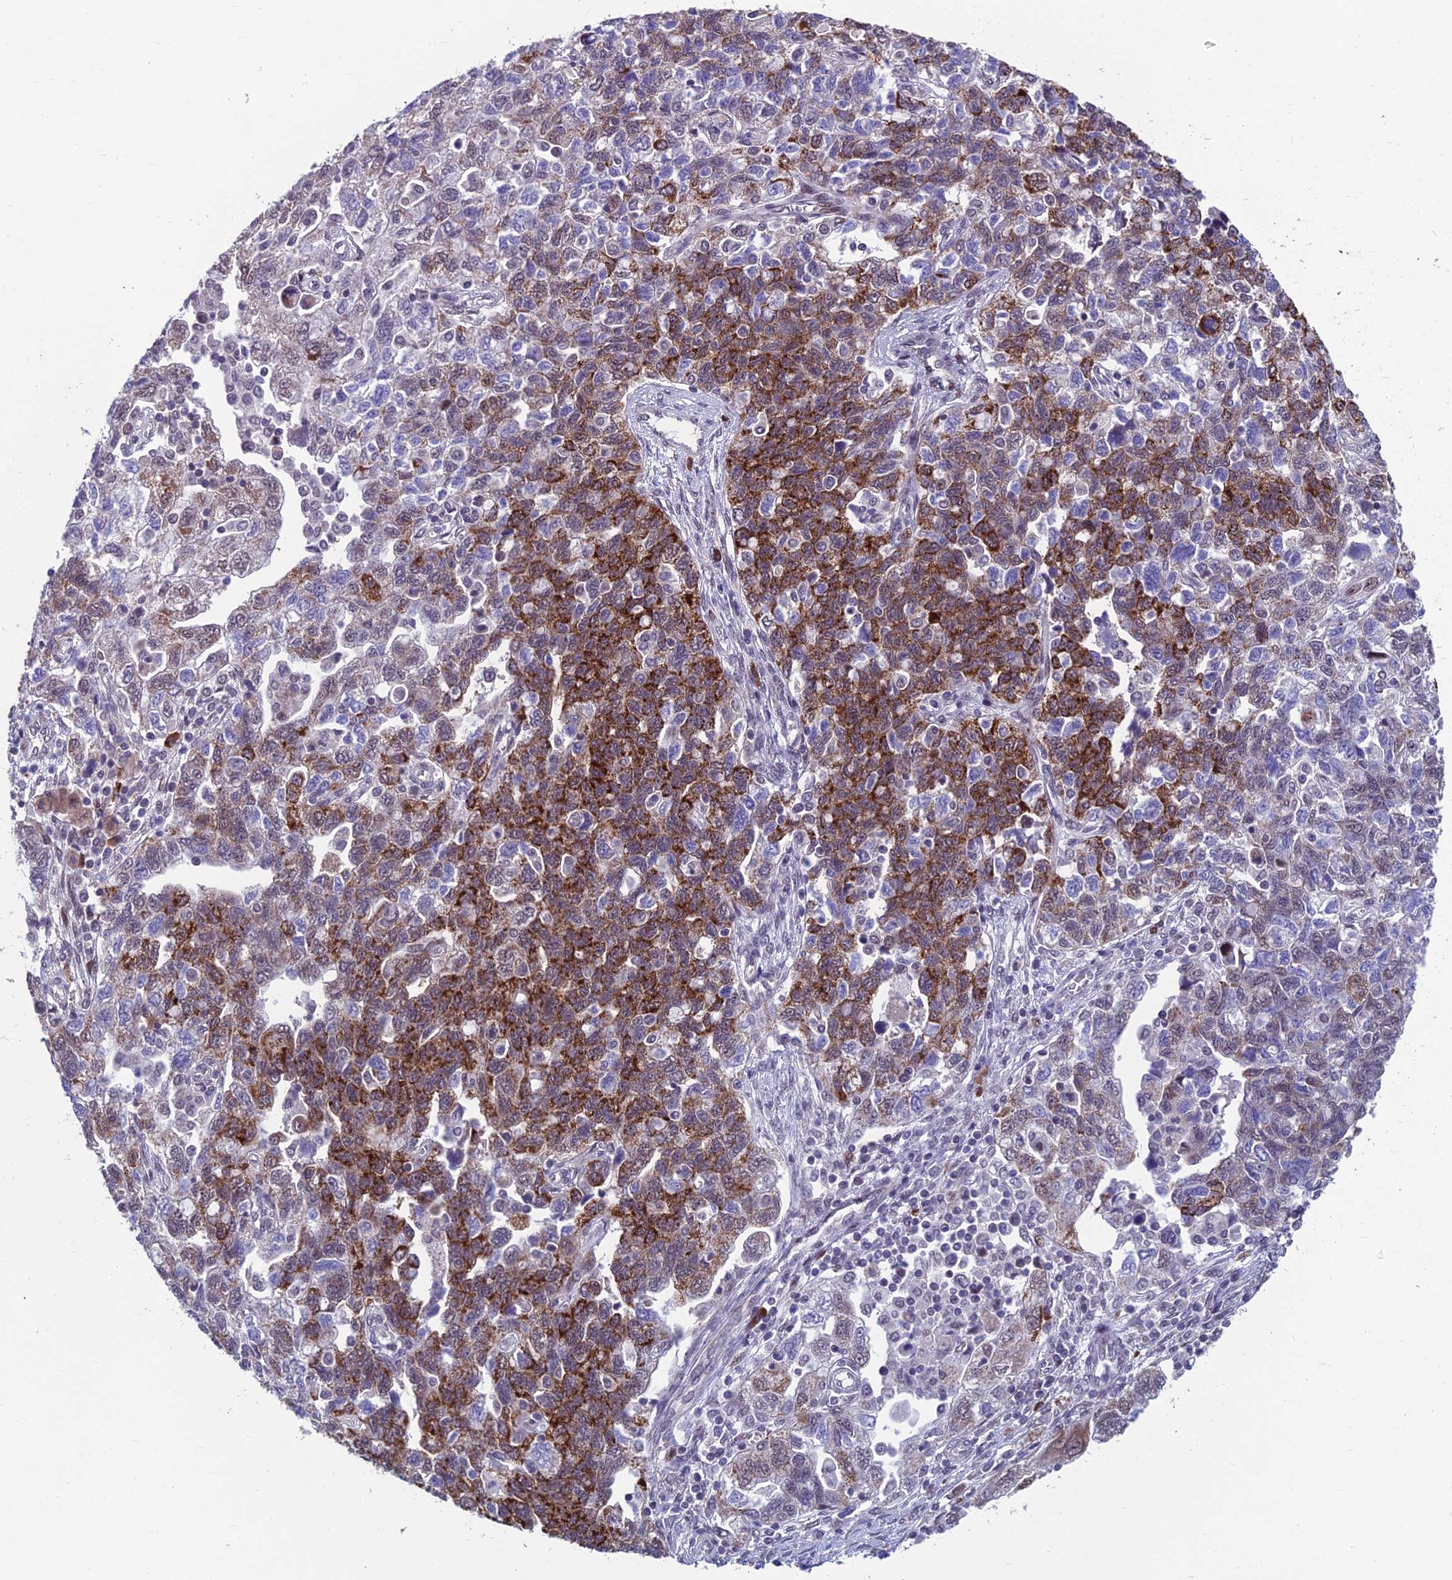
{"staining": {"intensity": "strong", "quantity": "25%-75%", "location": "cytoplasmic/membranous"}, "tissue": "ovarian cancer", "cell_type": "Tumor cells", "image_type": "cancer", "snomed": [{"axis": "morphology", "description": "Carcinoma, NOS"}, {"axis": "morphology", "description": "Cystadenocarcinoma, serous, NOS"}, {"axis": "topography", "description": "Ovary"}], "caption": "Immunohistochemistry photomicrograph of ovarian cancer (carcinoma) stained for a protein (brown), which reveals high levels of strong cytoplasmic/membranous expression in approximately 25%-75% of tumor cells.", "gene": "KIAA1191", "patient": {"sex": "female", "age": 69}}